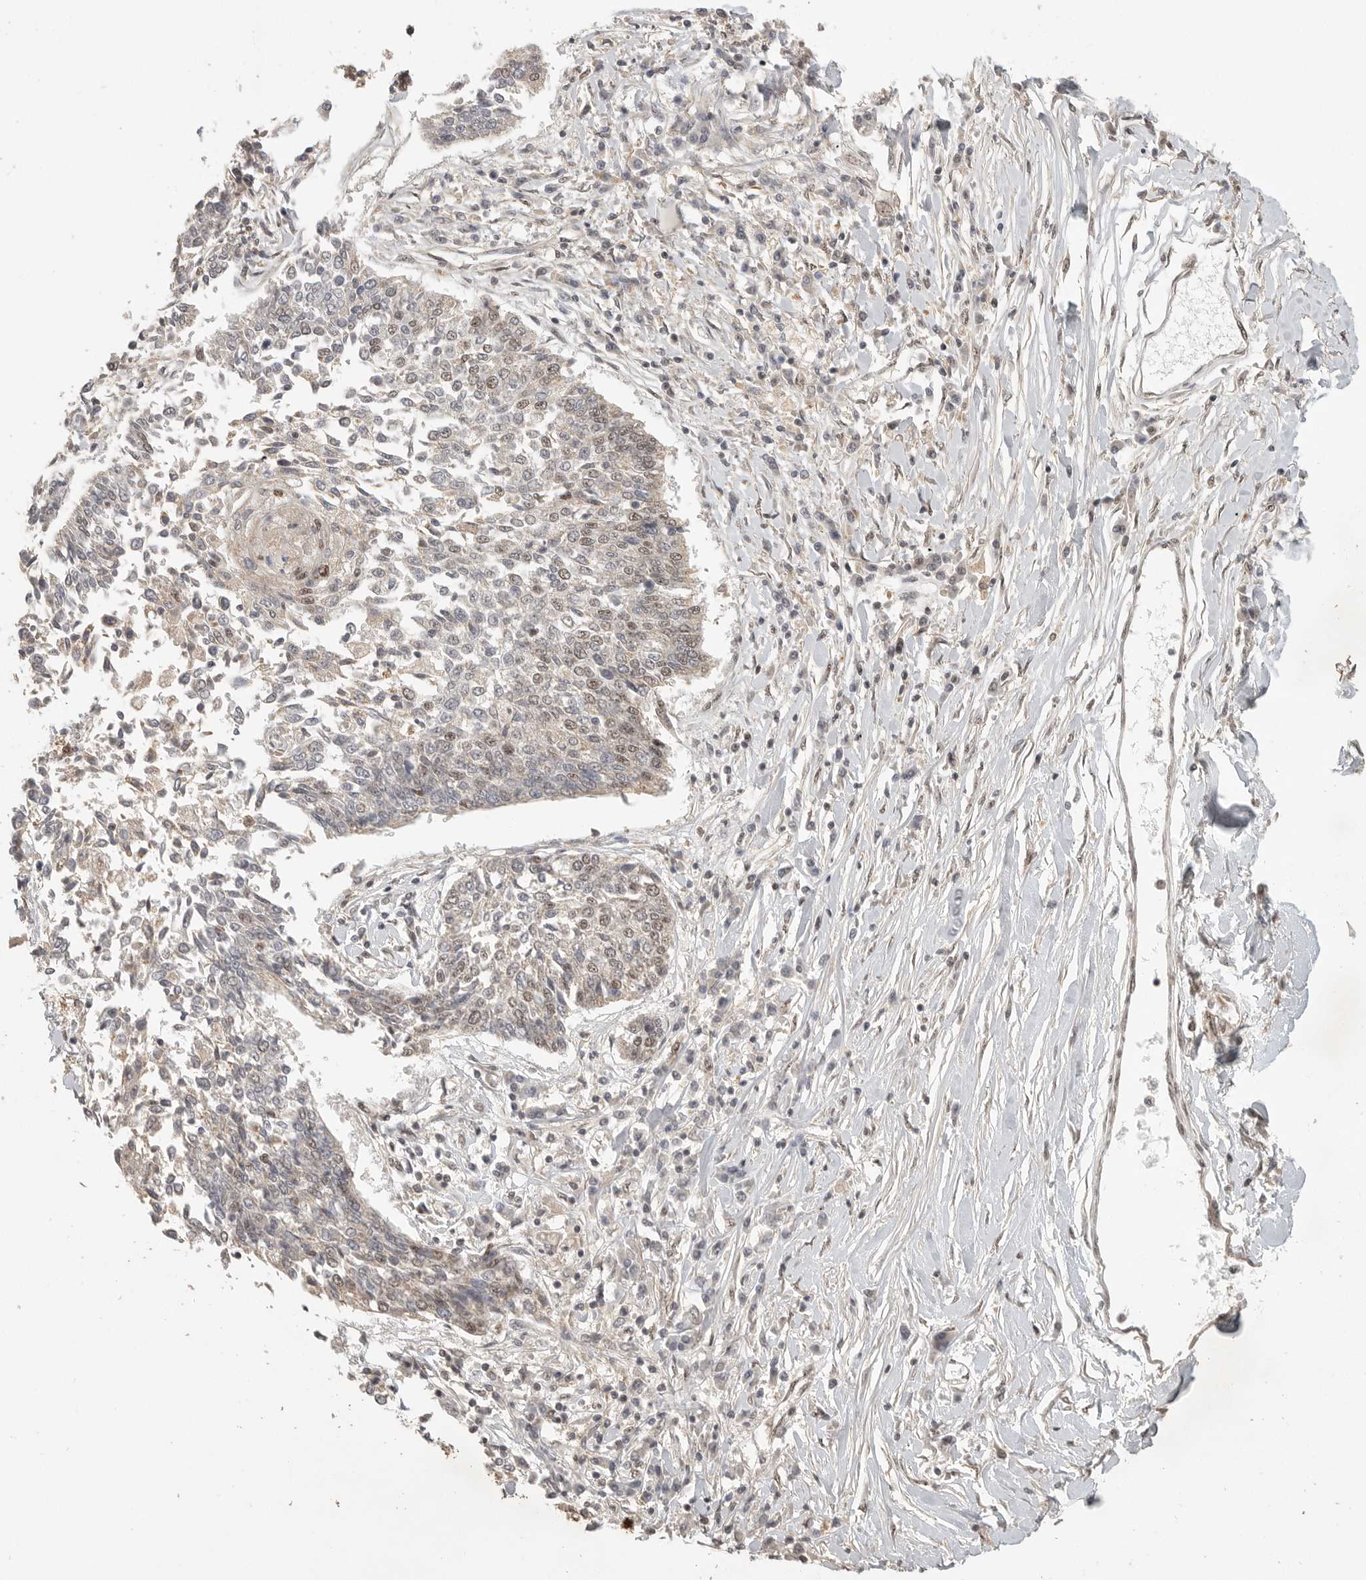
{"staining": {"intensity": "negative", "quantity": "none", "location": "none"}, "tissue": "lung cancer", "cell_type": "Tumor cells", "image_type": "cancer", "snomed": [{"axis": "morphology", "description": "Normal tissue, NOS"}, {"axis": "morphology", "description": "Squamous cell carcinoma, NOS"}, {"axis": "topography", "description": "Cartilage tissue"}, {"axis": "topography", "description": "Bronchus"}, {"axis": "topography", "description": "Lung"}, {"axis": "topography", "description": "Peripheral nerve tissue"}], "caption": "Tumor cells show no significant protein positivity in lung cancer. (IHC, brightfield microscopy, high magnification).", "gene": "POMP", "patient": {"sex": "female", "age": 49}}